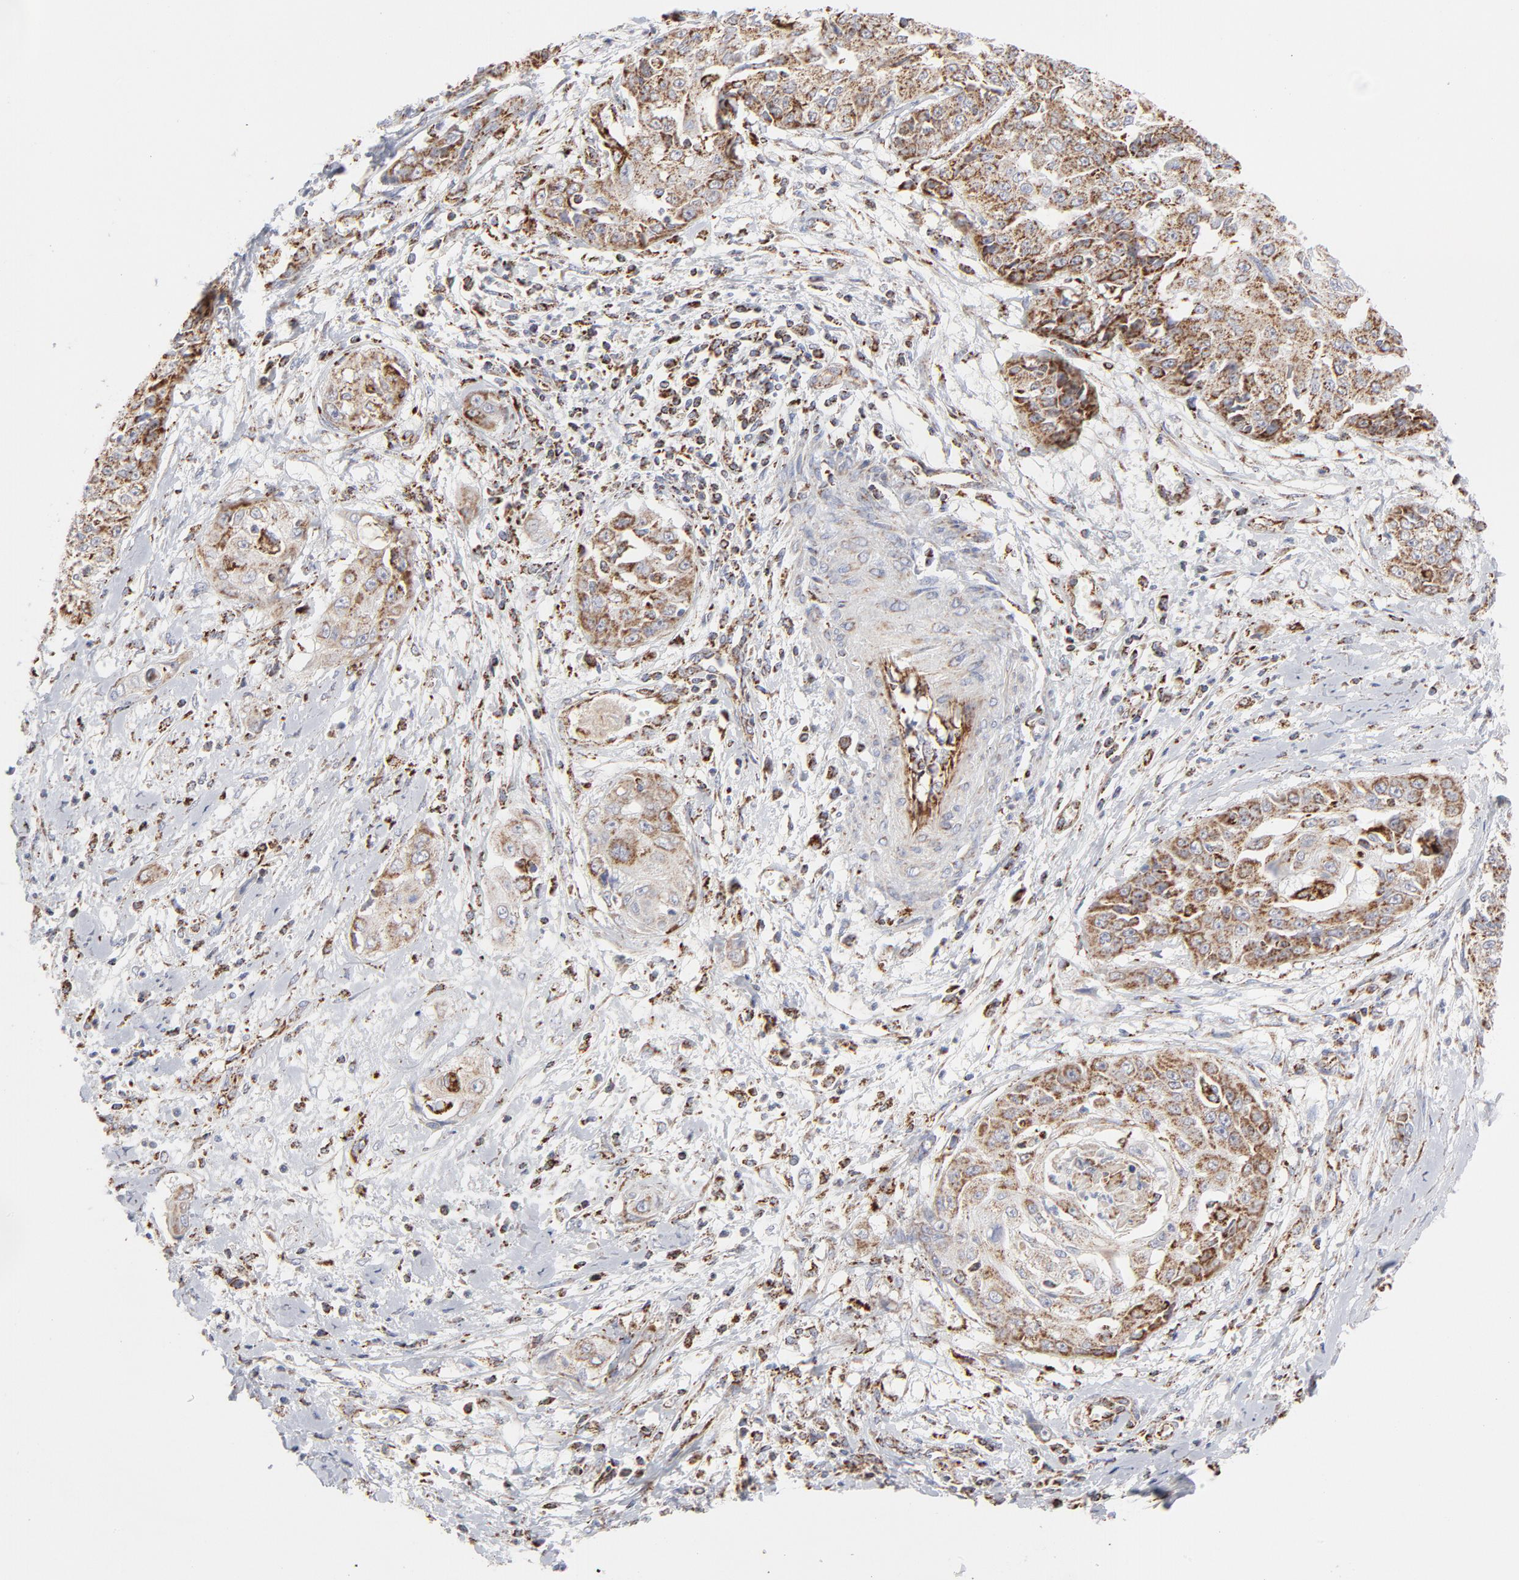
{"staining": {"intensity": "strong", "quantity": ">75%", "location": "cytoplasmic/membranous"}, "tissue": "cervical cancer", "cell_type": "Tumor cells", "image_type": "cancer", "snomed": [{"axis": "morphology", "description": "Squamous cell carcinoma, NOS"}, {"axis": "topography", "description": "Cervix"}], "caption": "DAB (3,3'-diaminobenzidine) immunohistochemical staining of human cervical cancer demonstrates strong cytoplasmic/membranous protein positivity in approximately >75% of tumor cells. (DAB IHC, brown staining for protein, blue staining for nuclei).", "gene": "ASB3", "patient": {"sex": "female", "age": 64}}